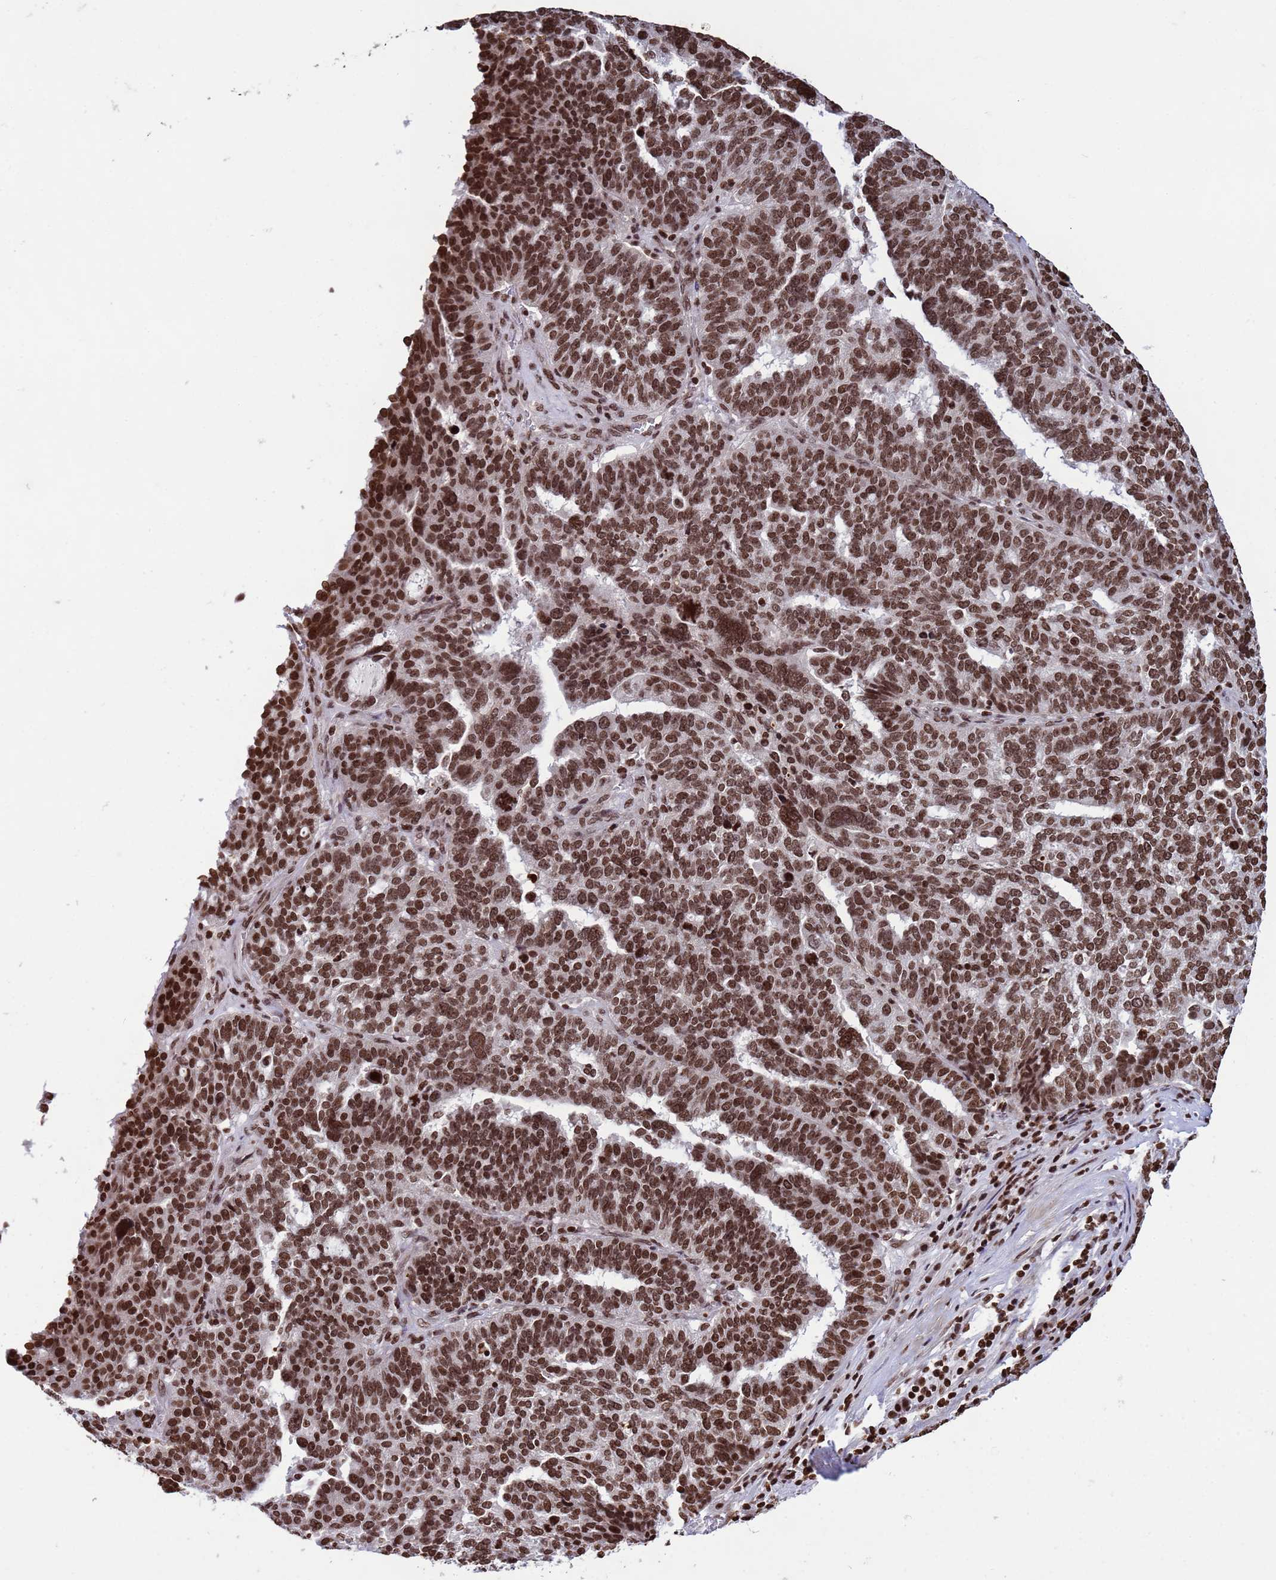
{"staining": {"intensity": "strong", "quantity": ">75%", "location": "nuclear"}, "tissue": "ovarian cancer", "cell_type": "Tumor cells", "image_type": "cancer", "snomed": [{"axis": "morphology", "description": "Cystadenocarcinoma, serous, NOS"}, {"axis": "topography", "description": "Ovary"}], "caption": "Immunohistochemistry (IHC) photomicrograph of neoplastic tissue: human serous cystadenocarcinoma (ovarian) stained using immunohistochemistry shows high levels of strong protein expression localized specifically in the nuclear of tumor cells, appearing as a nuclear brown color.", "gene": "H3-3B", "patient": {"sex": "female", "age": 59}}